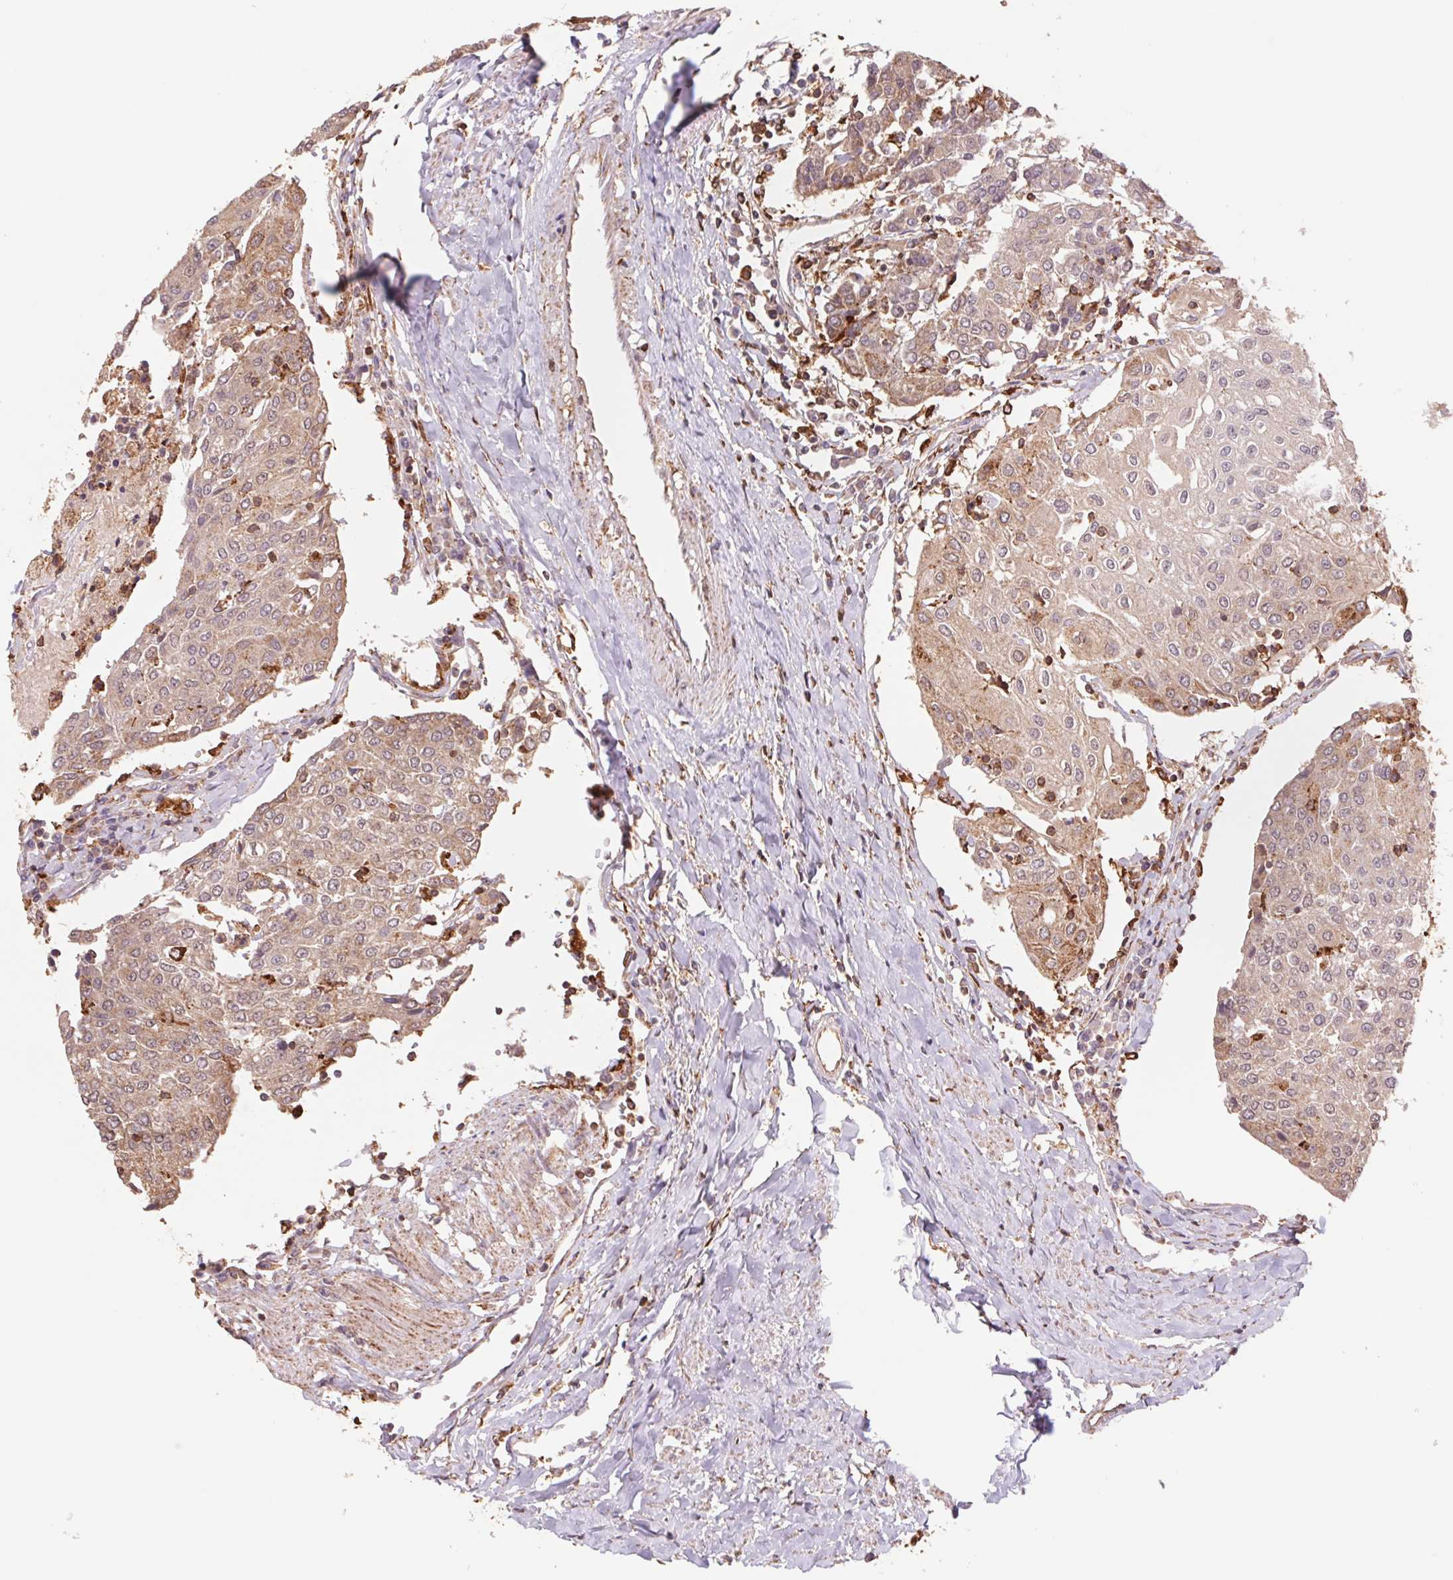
{"staining": {"intensity": "weak", "quantity": "25%-75%", "location": "cytoplasmic/membranous"}, "tissue": "urothelial cancer", "cell_type": "Tumor cells", "image_type": "cancer", "snomed": [{"axis": "morphology", "description": "Urothelial carcinoma, High grade"}, {"axis": "topography", "description": "Urinary bladder"}], "caption": "A histopathology image of urothelial cancer stained for a protein demonstrates weak cytoplasmic/membranous brown staining in tumor cells. Immunohistochemistry stains the protein in brown and the nuclei are stained blue.", "gene": "URM1", "patient": {"sex": "female", "age": 85}}